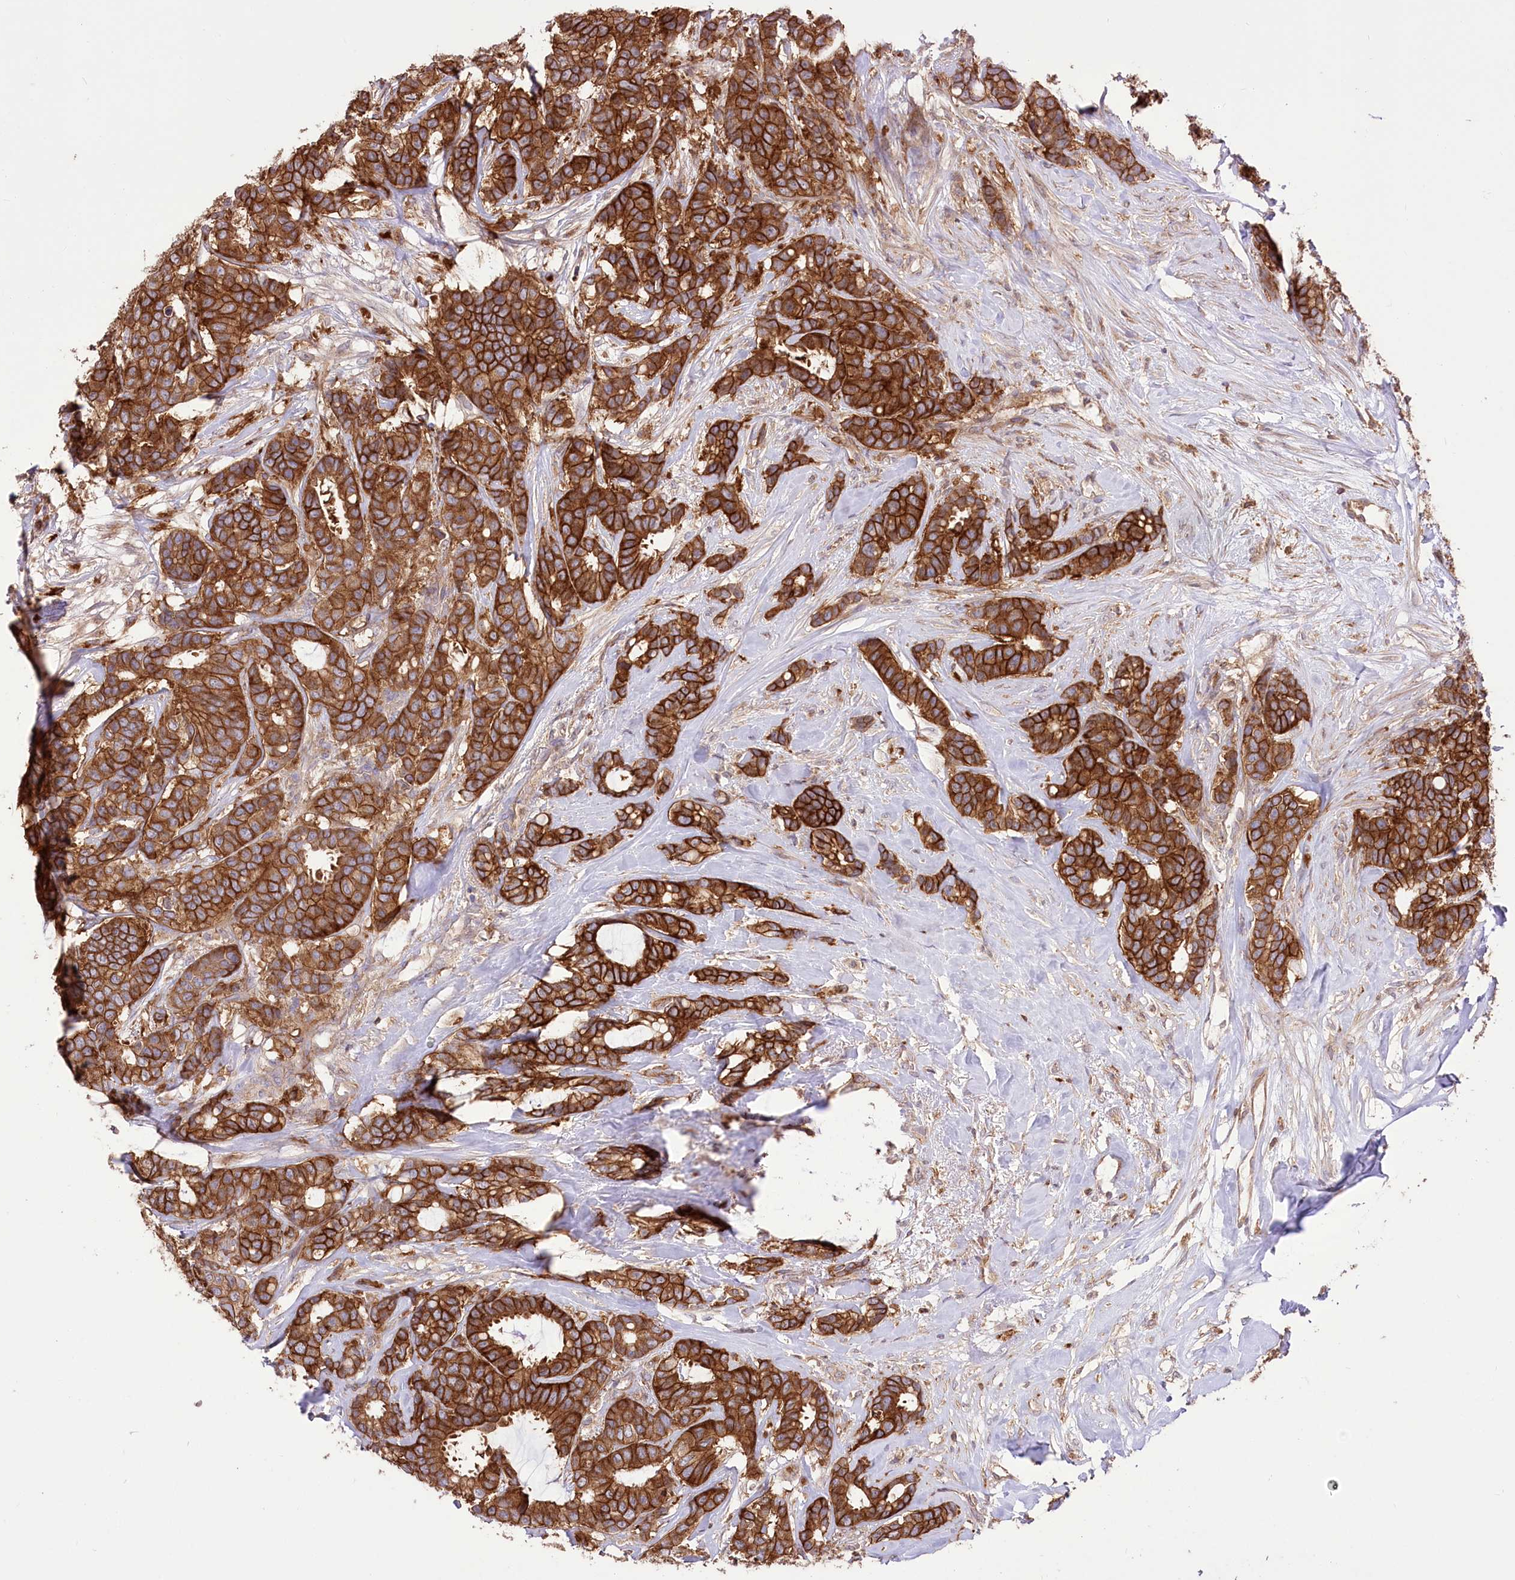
{"staining": {"intensity": "strong", "quantity": ">75%", "location": "cytoplasmic/membranous"}, "tissue": "breast cancer", "cell_type": "Tumor cells", "image_type": "cancer", "snomed": [{"axis": "morphology", "description": "Duct carcinoma"}, {"axis": "topography", "description": "Breast"}], "caption": "This is a histology image of IHC staining of breast invasive ductal carcinoma, which shows strong expression in the cytoplasmic/membranous of tumor cells.", "gene": "XYLB", "patient": {"sex": "female", "age": 87}}